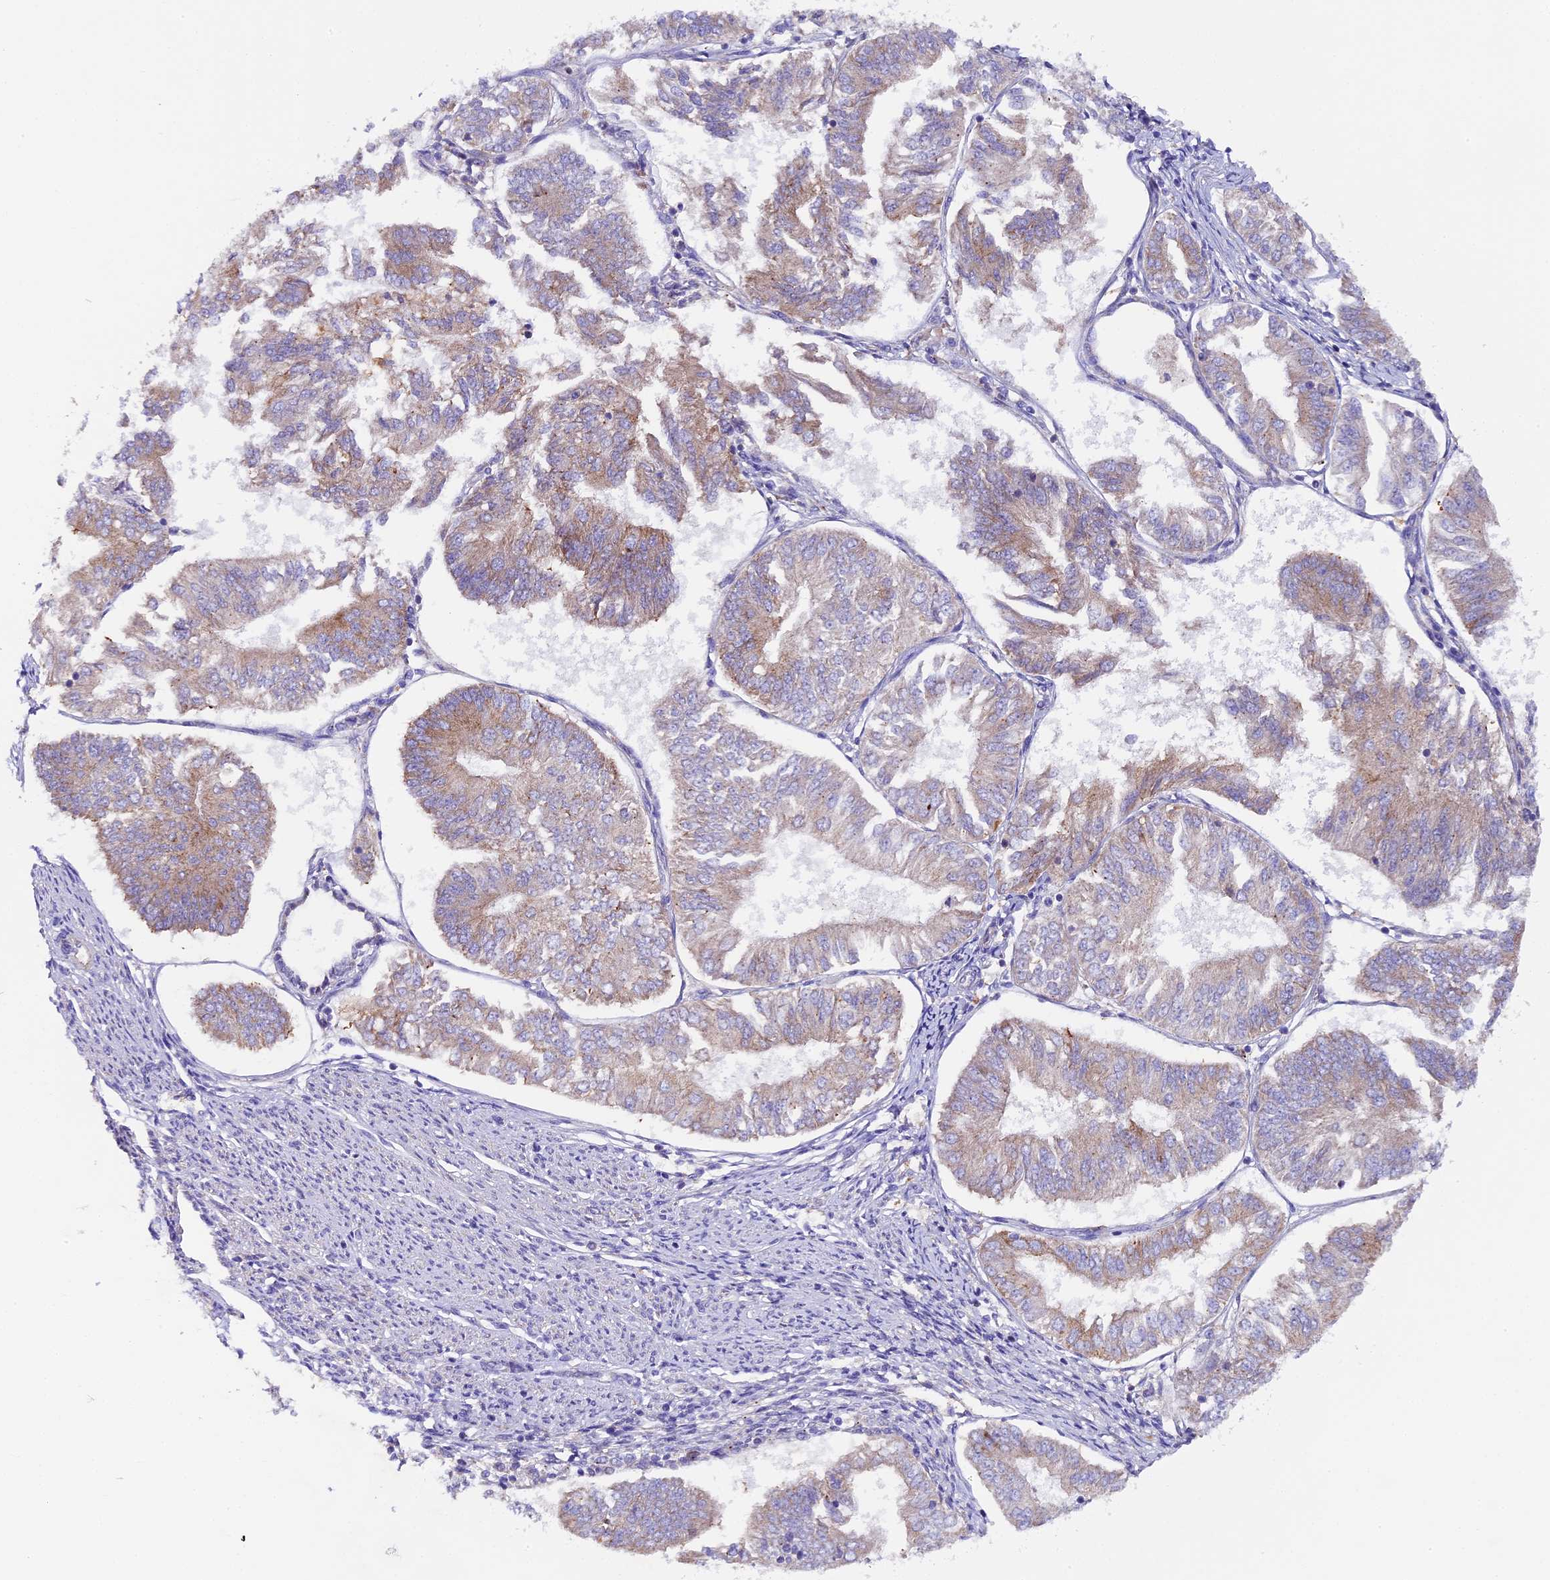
{"staining": {"intensity": "weak", "quantity": "25%-75%", "location": "cytoplasmic/membranous"}, "tissue": "endometrial cancer", "cell_type": "Tumor cells", "image_type": "cancer", "snomed": [{"axis": "morphology", "description": "Adenocarcinoma, NOS"}, {"axis": "topography", "description": "Endometrium"}], "caption": "The micrograph shows a brown stain indicating the presence of a protein in the cytoplasmic/membranous of tumor cells in endometrial cancer.", "gene": "PIGU", "patient": {"sex": "female", "age": 58}}